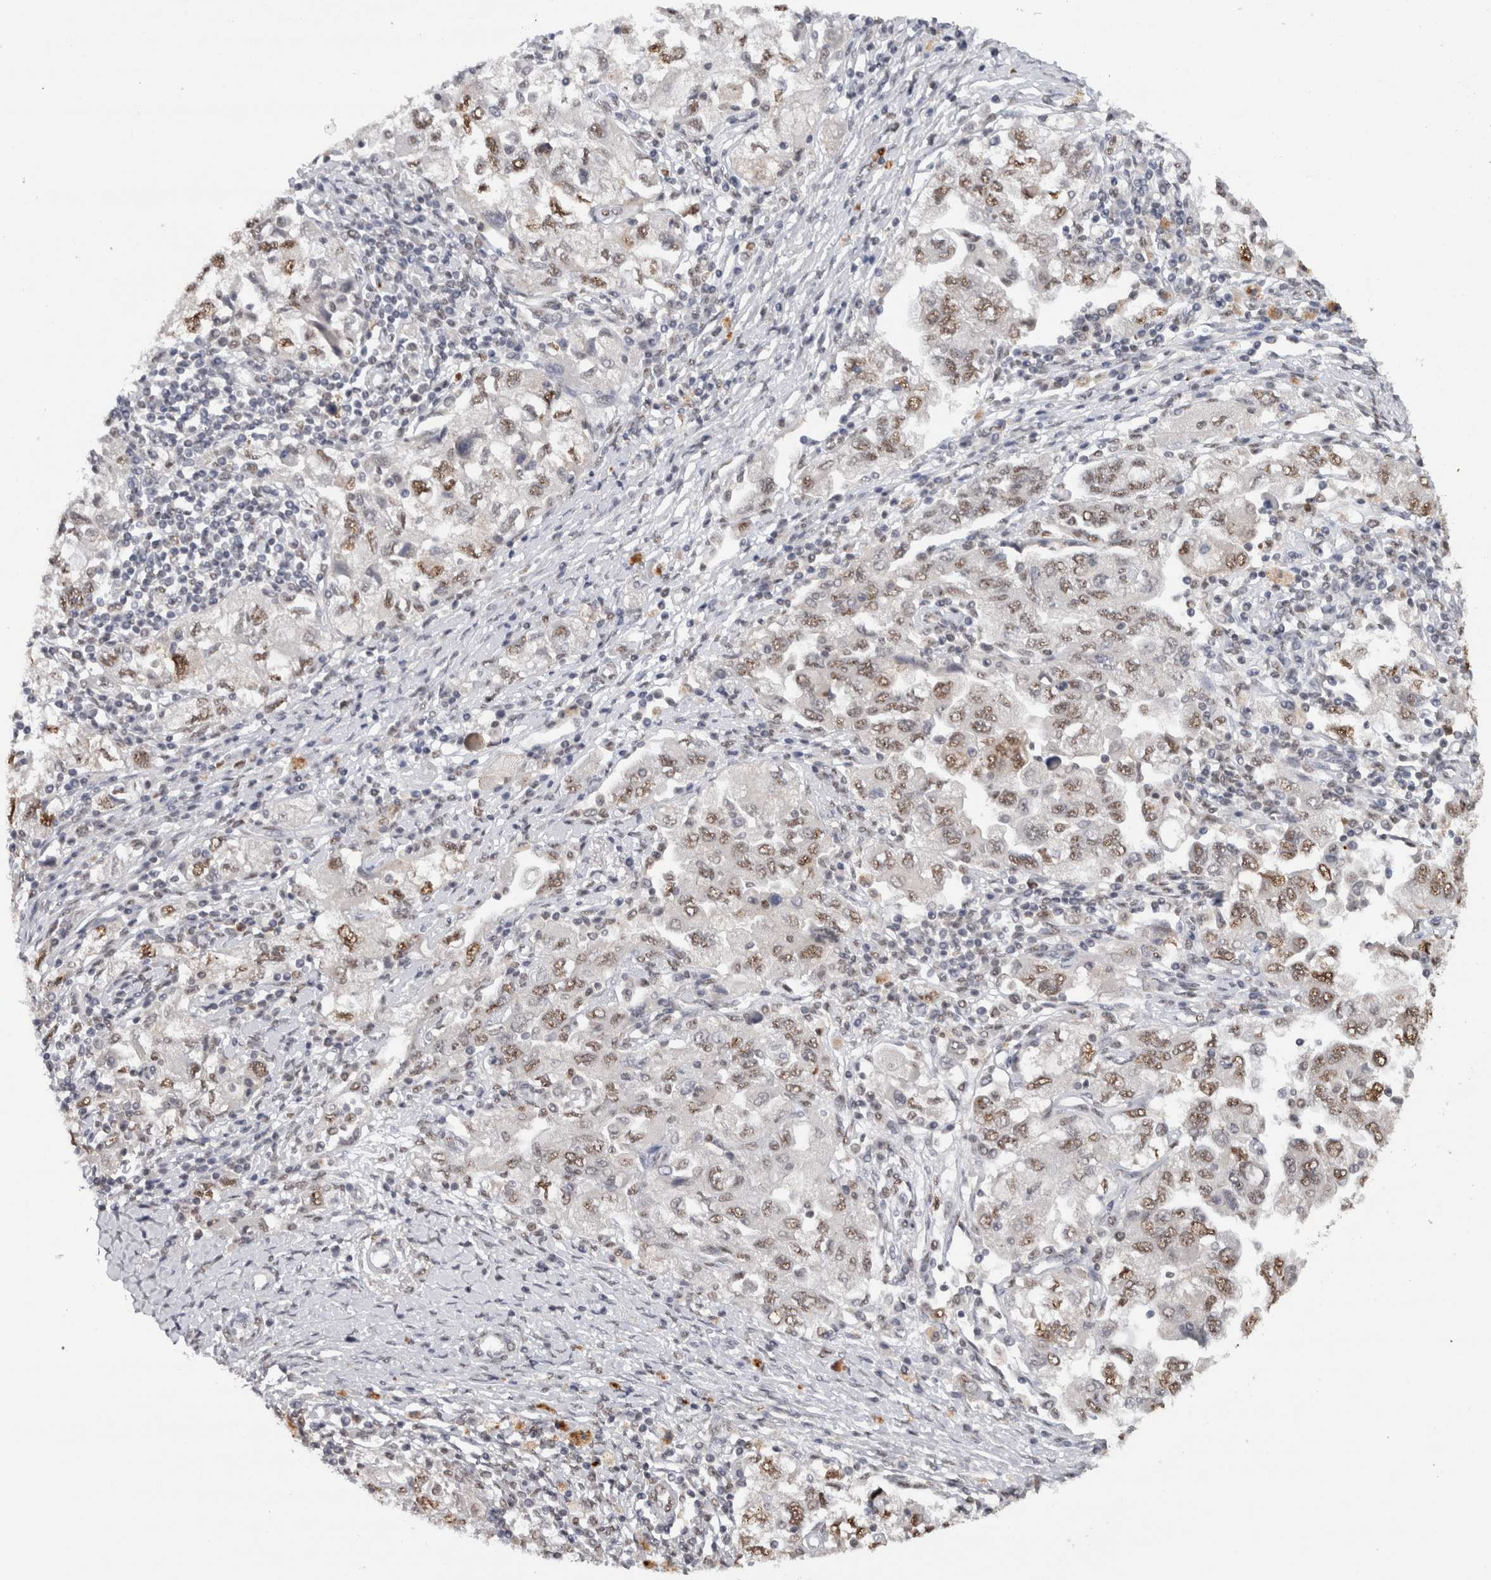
{"staining": {"intensity": "weak", "quantity": ">75%", "location": "nuclear"}, "tissue": "ovarian cancer", "cell_type": "Tumor cells", "image_type": "cancer", "snomed": [{"axis": "morphology", "description": "Carcinoma, NOS"}, {"axis": "morphology", "description": "Cystadenocarcinoma, serous, NOS"}, {"axis": "topography", "description": "Ovary"}], "caption": "This is an image of IHC staining of ovarian serous cystadenocarcinoma, which shows weak positivity in the nuclear of tumor cells.", "gene": "RPS6KA2", "patient": {"sex": "female", "age": 69}}